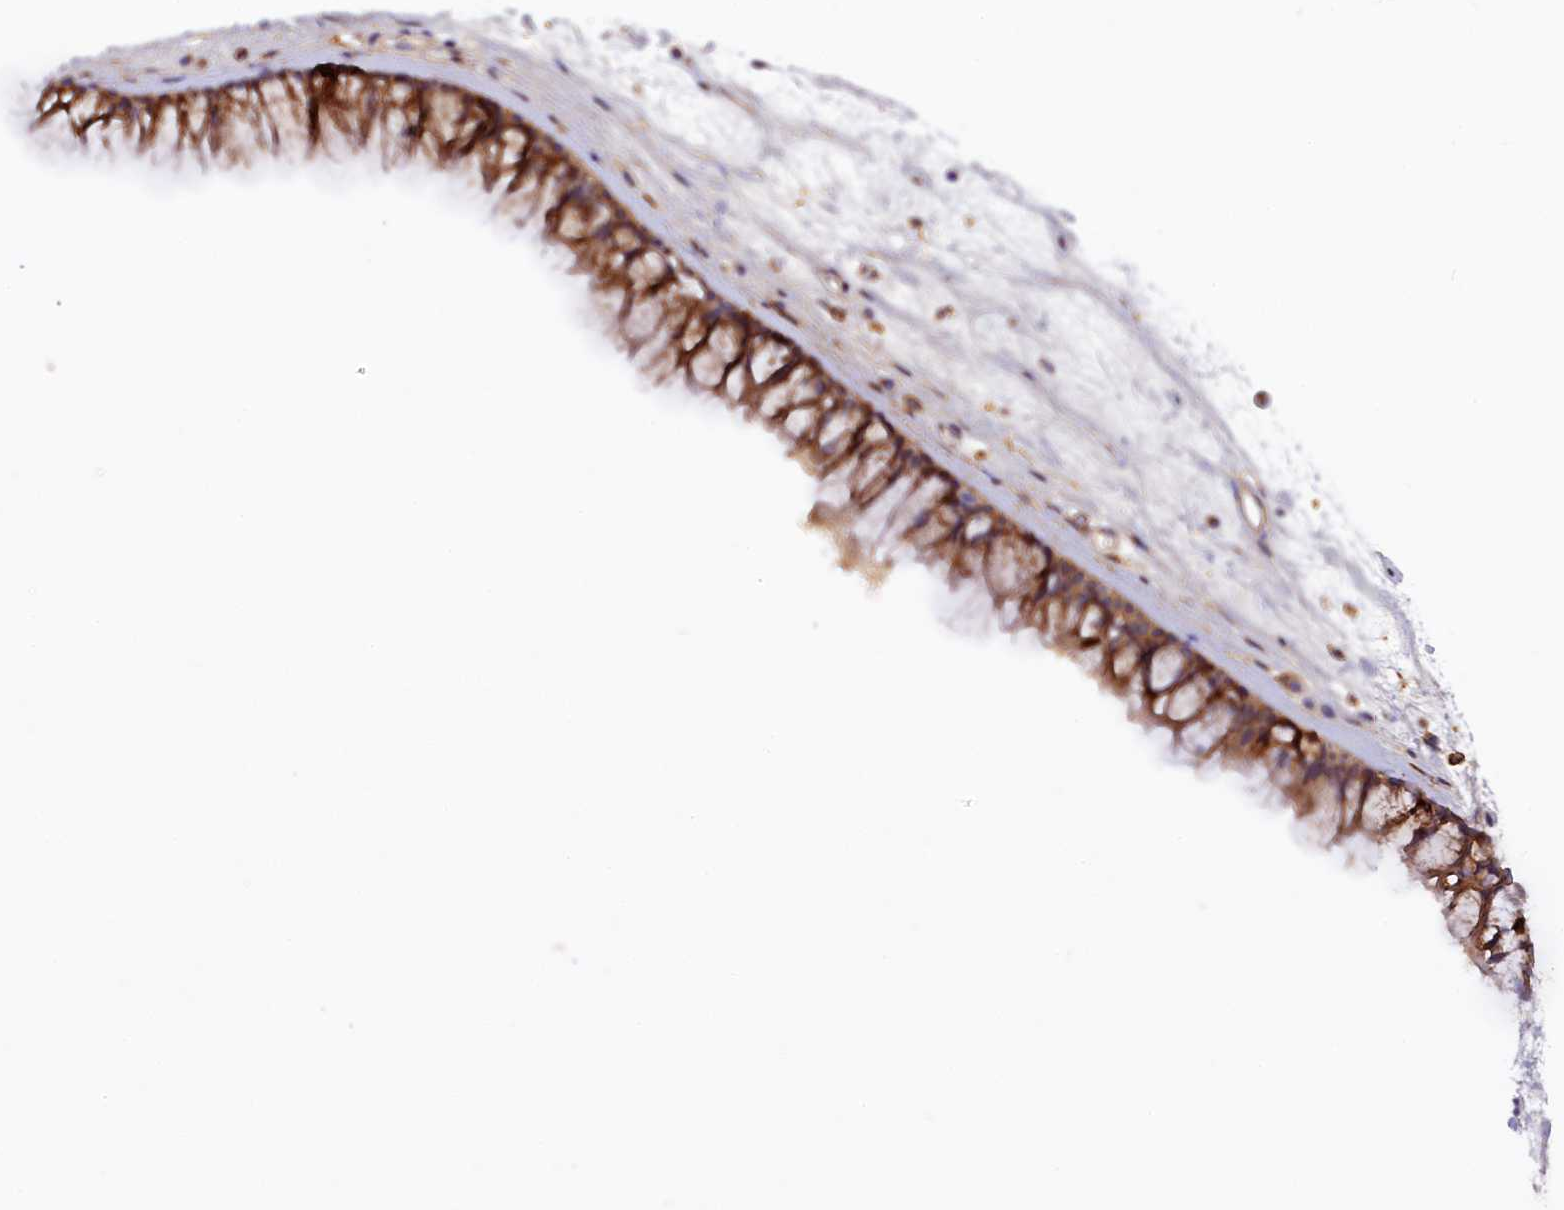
{"staining": {"intensity": "moderate", "quantity": ">75%", "location": "cytoplasmic/membranous"}, "tissue": "nasopharynx", "cell_type": "Respiratory epithelial cells", "image_type": "normal", "snomed": [{"axis": "morphology", "description": "Normal tissue, NOS"}, {"axis": "morphology", "description": "Inflammation, NOS"}, {"axis": "morphology", "description": "Malignant melanoma, Metastatic site"}, {"axis": "topography", "description": "Nasopharynx"}], "caption": "Brown immunohistochemical staining in normal nasopharynx reveals moderate cytoplasmic/membranous positivity in about >75% of respiratory epithelial cells.", "gene": "FERMT1", "patient": {"sex": "male", "age": 70}}